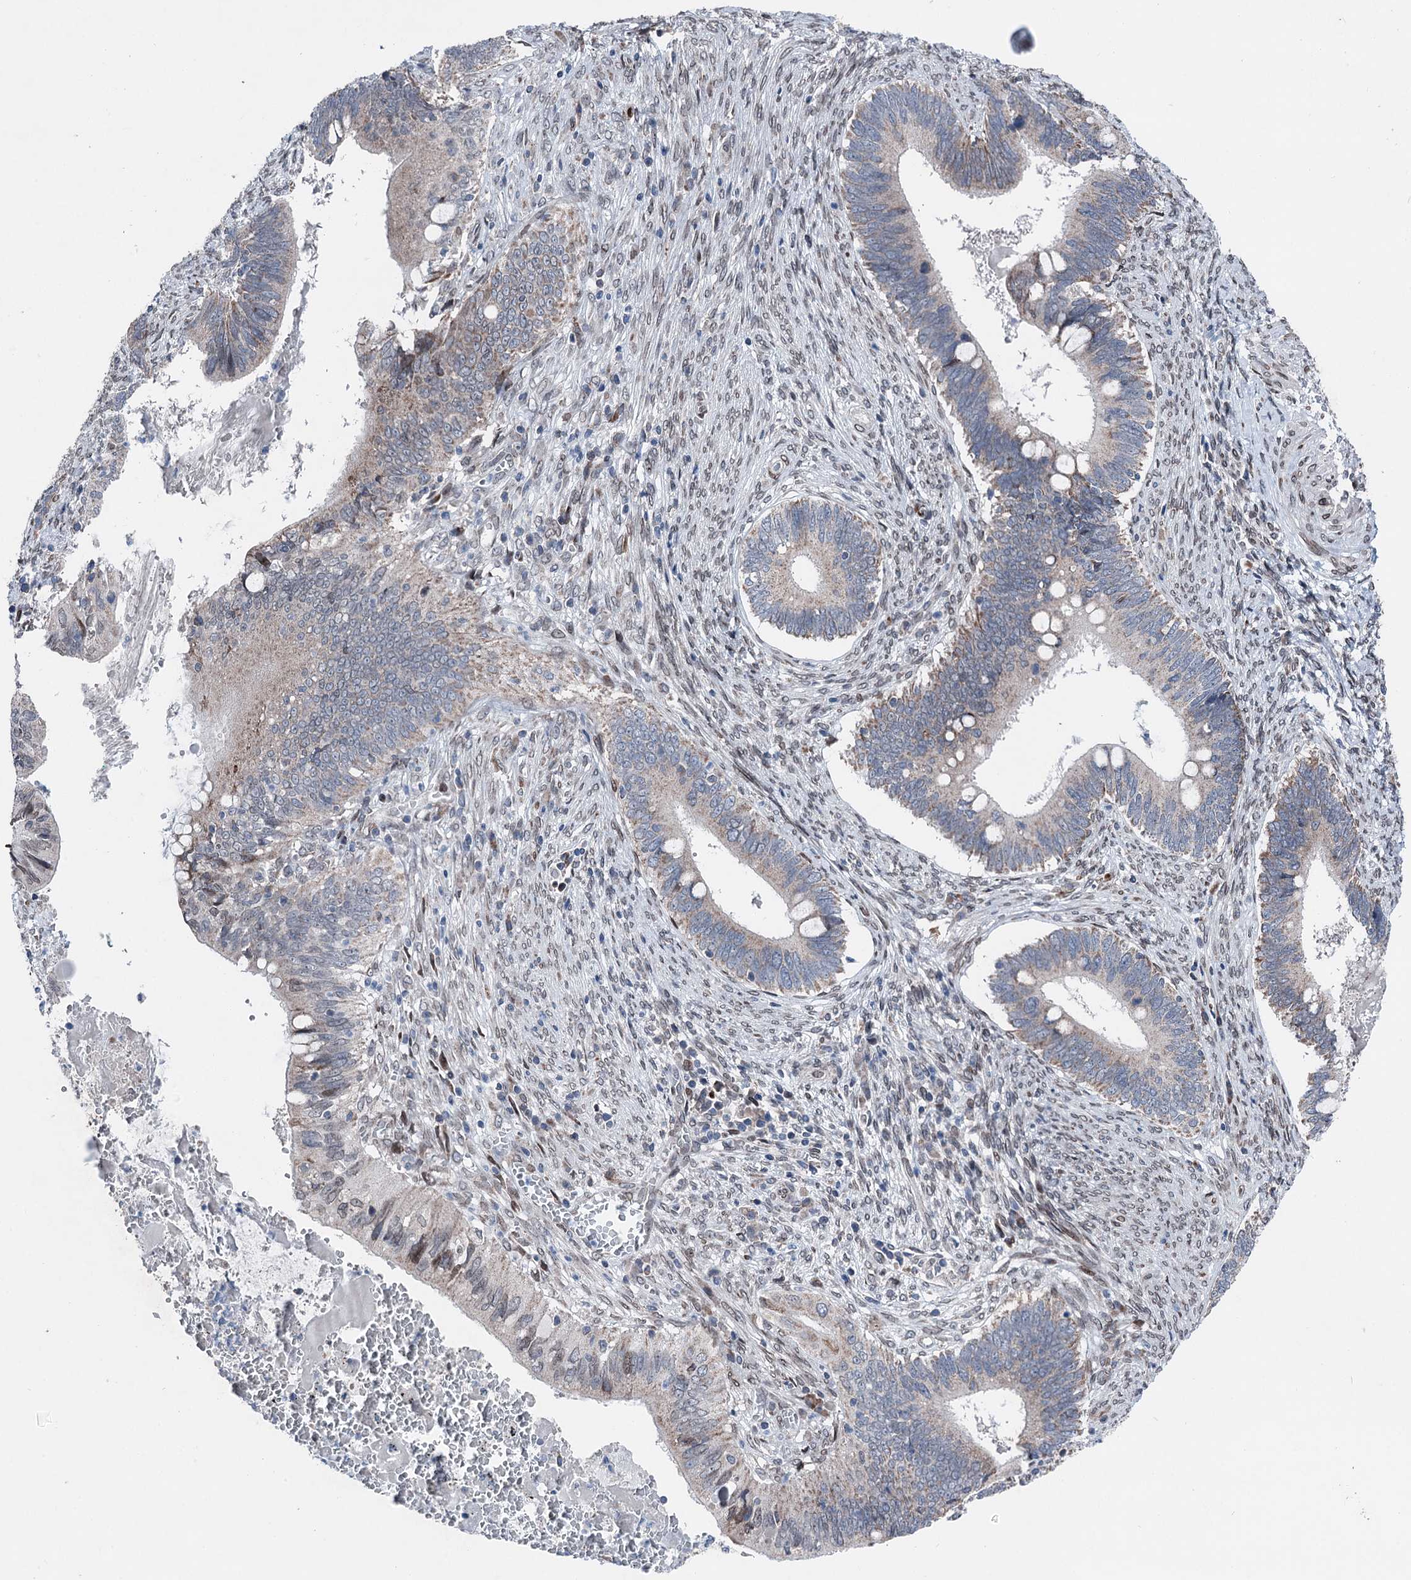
{"staining": {"intensity": "weak", "quantity": "25%-75%", "location": "cytoplasmic/membranous"}, "tissue": "cervical cancer", "cell_type": "Tumor cells", "image_type": "cancer", "snomed": [{"axis": "morphology", "description": "Adenocarcinoma, NOS"}, {"axis": "topography", "description": "Cervix"}], "caption": "IHC staining of cervical cancer, which displays low levels of weak cytoplasmic/membranous staining in approximately 25%-75% of tumor cells indicating weak cytoplasmic/membranous protein staining. The staining was performed using DAB (brown) for protein detection and nuclei were counterstained in hematoxylin (blue).", "gene": "MRPL14", "patient": {"sex": "female", "age": 42}}